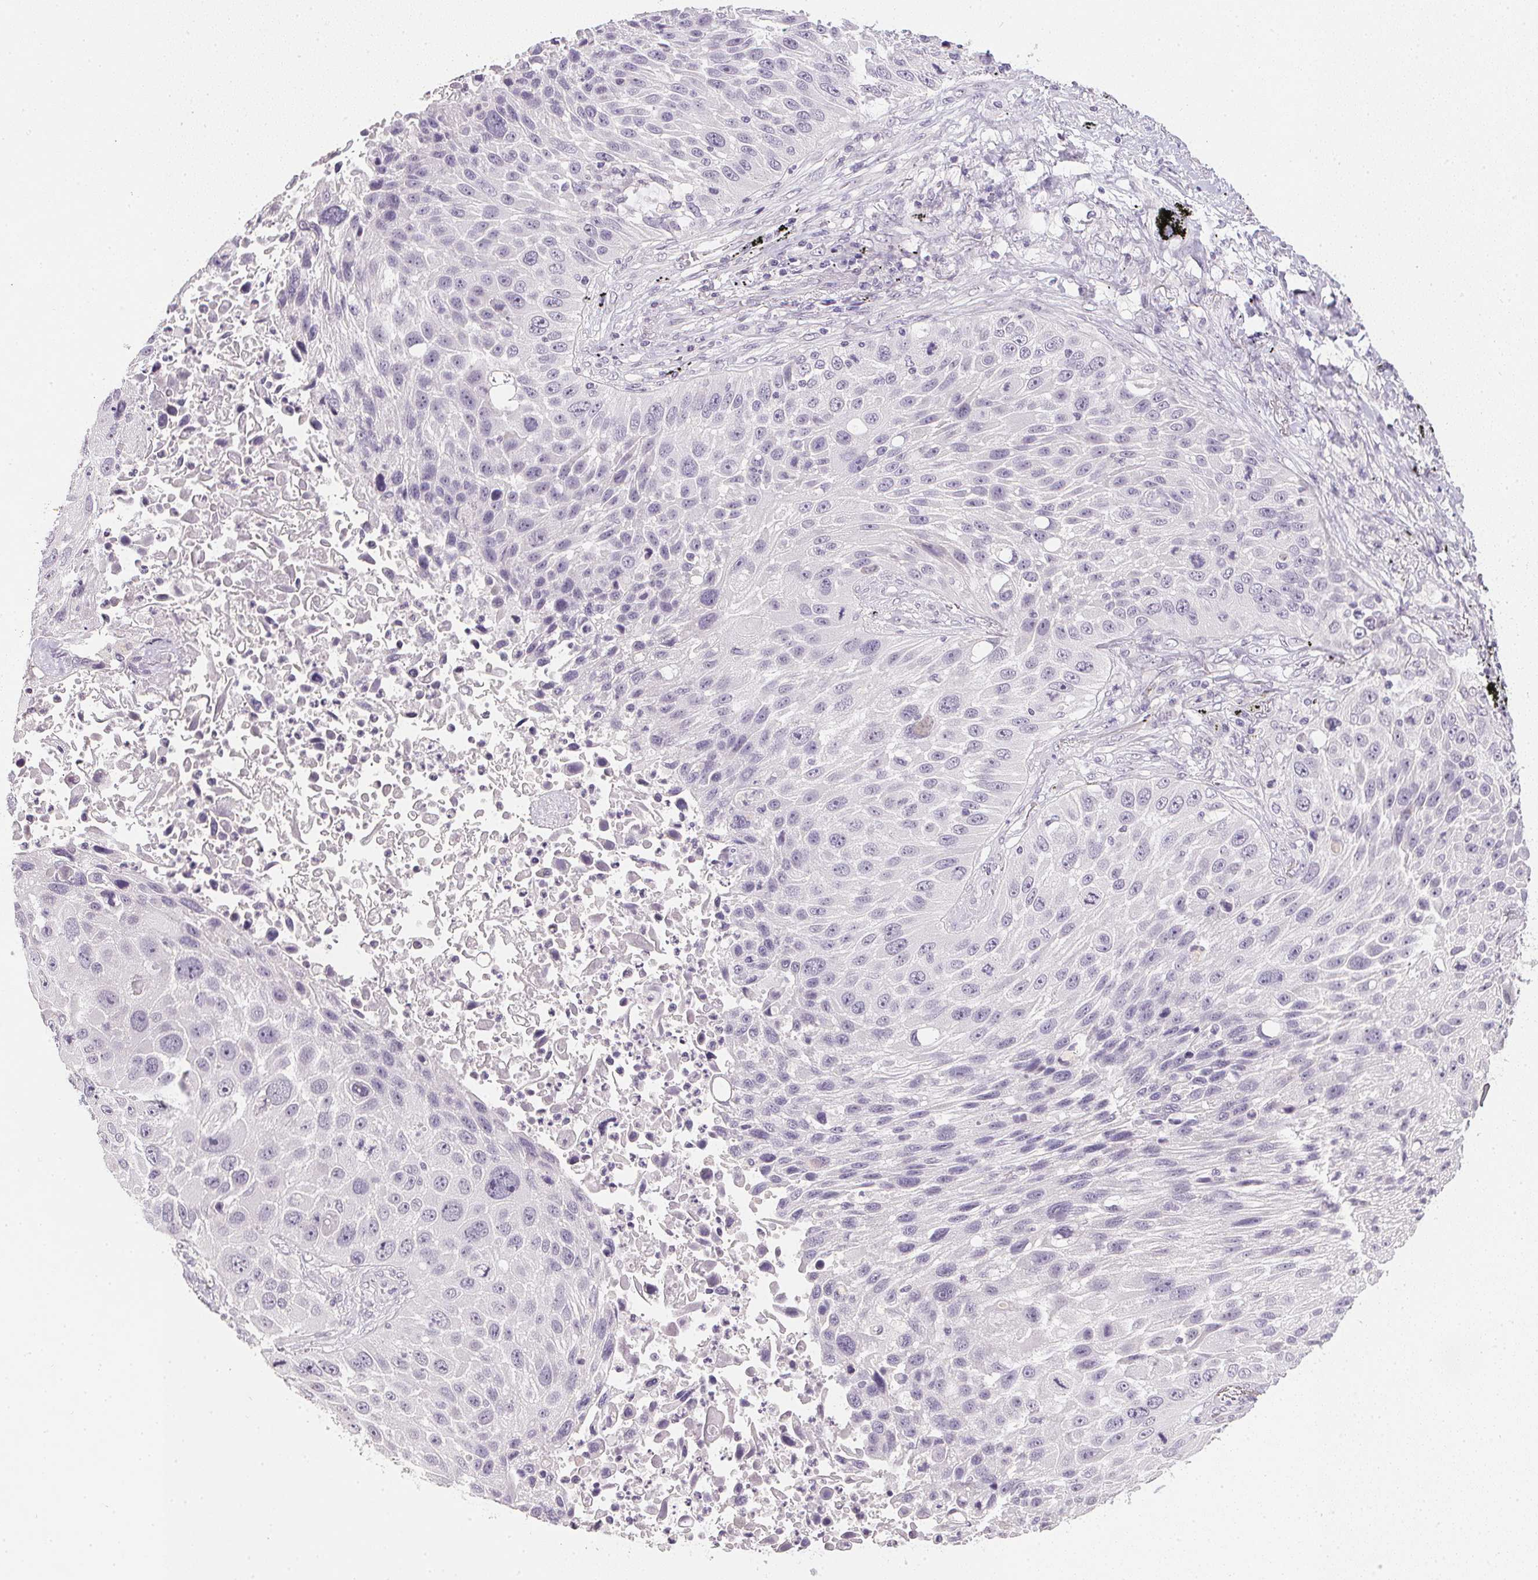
{"staining": {"intensity": "negative", "quantity": "none", "location": "none"}, "tissue": "lung cancer", "cell_type": "Tumor cells", "image_type": "cancer", "snomed": [{"axis": "morphology", "description": "Normal morphology"}, {"axis": "morphology", "description": "Squamous cell carcinoma, NOS"}, {"axis": "topography", "description": "Lymph node"}, {"axis": "topography", "description": "Lung"}], "caption": "A high-resolution photomicrograph shows immunohistochemistry (IHC) staining of squamous cell carcinoma (lung), which demonstrates no significant positivity in tumor cells.", "gene": "PPY", "patient": {"sex": "male", "age": 67}}